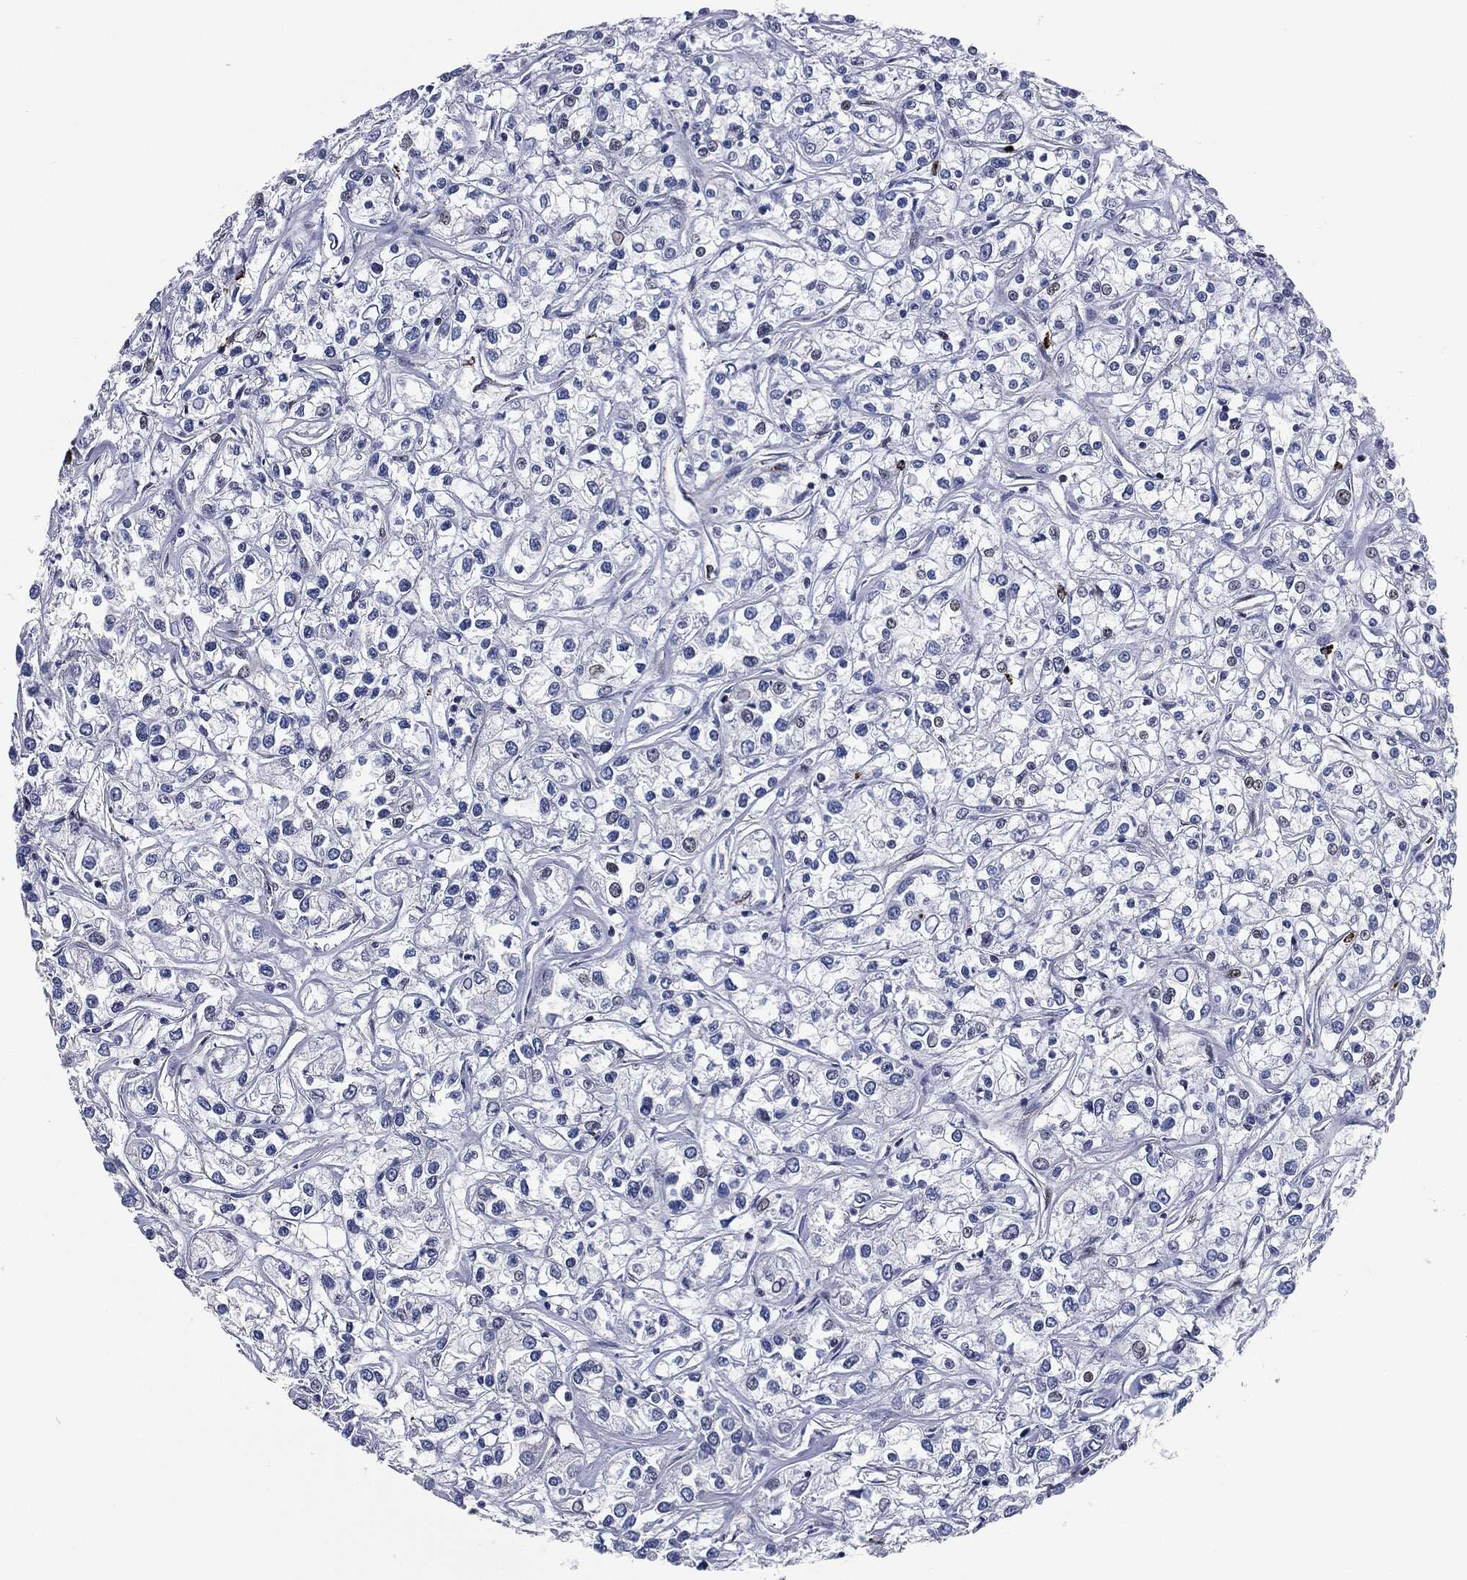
{"staining": {"intensity": "negative", "quantity": "none", "location": "none"}, "tissue": "renal cancer", "cell_type": "Tumor cells", "image_type": "cancer", "snomed": [{"axis": "morphology", "description": "Adenocarcinoma, NOS"}, {"axis": "topography", "description": "Kidney"}], "caption": "Immunohistochemistry photomicrograph of renal cancer stained for a protein (brown), which displays no positivity in tumor cells. Brightfield microscopy of IHC stained with DAB (3,3'-diaminobenzidine) (brown) and hematoxylin (blue), captured at high magnification.", "gene": "MPO", "patient": {"sex": "female", "age": 59}}